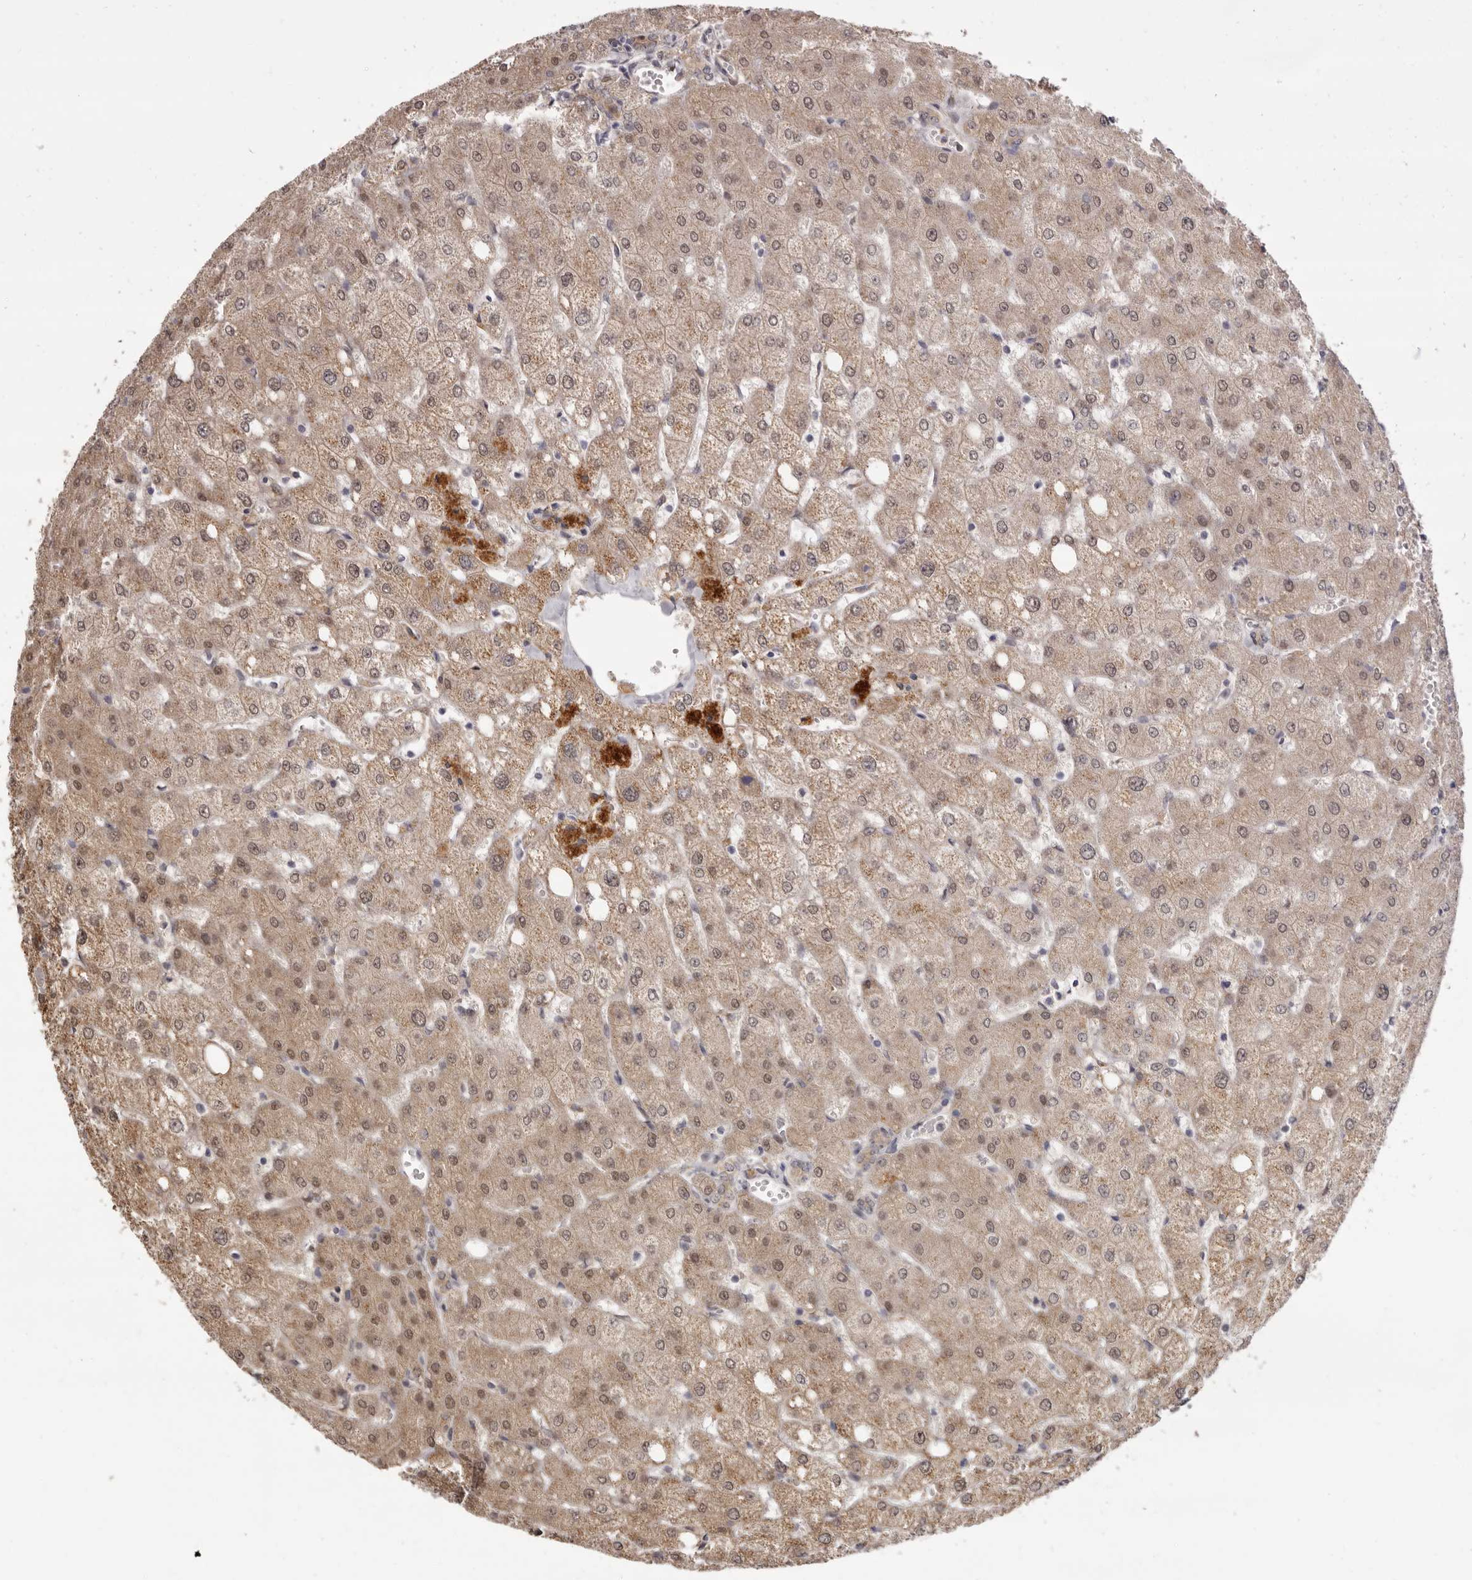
{"staining": {"intensity": "weak", "quantity": "<25%", "location": "cytoplasmic/membranous"}, "tissue": "liver", "cell_type": "Cholangiocytes", "image_type": "normal", "snomed": [{"axis": "morphology", "description": "Normal tissue, NOS"}, {"axis": "topography", "description": "Liver"}], "caption": "Immunohistochemical staining of normal liver displays no significant staining in cholangiocytes. Brightfield microscopy of immunohistochemistry stained with DAB (brown) and hematoxylin (blue), captured at high magnification.", "gene": "ZNF326", "patient": {"sex": "female", "age": 54}}